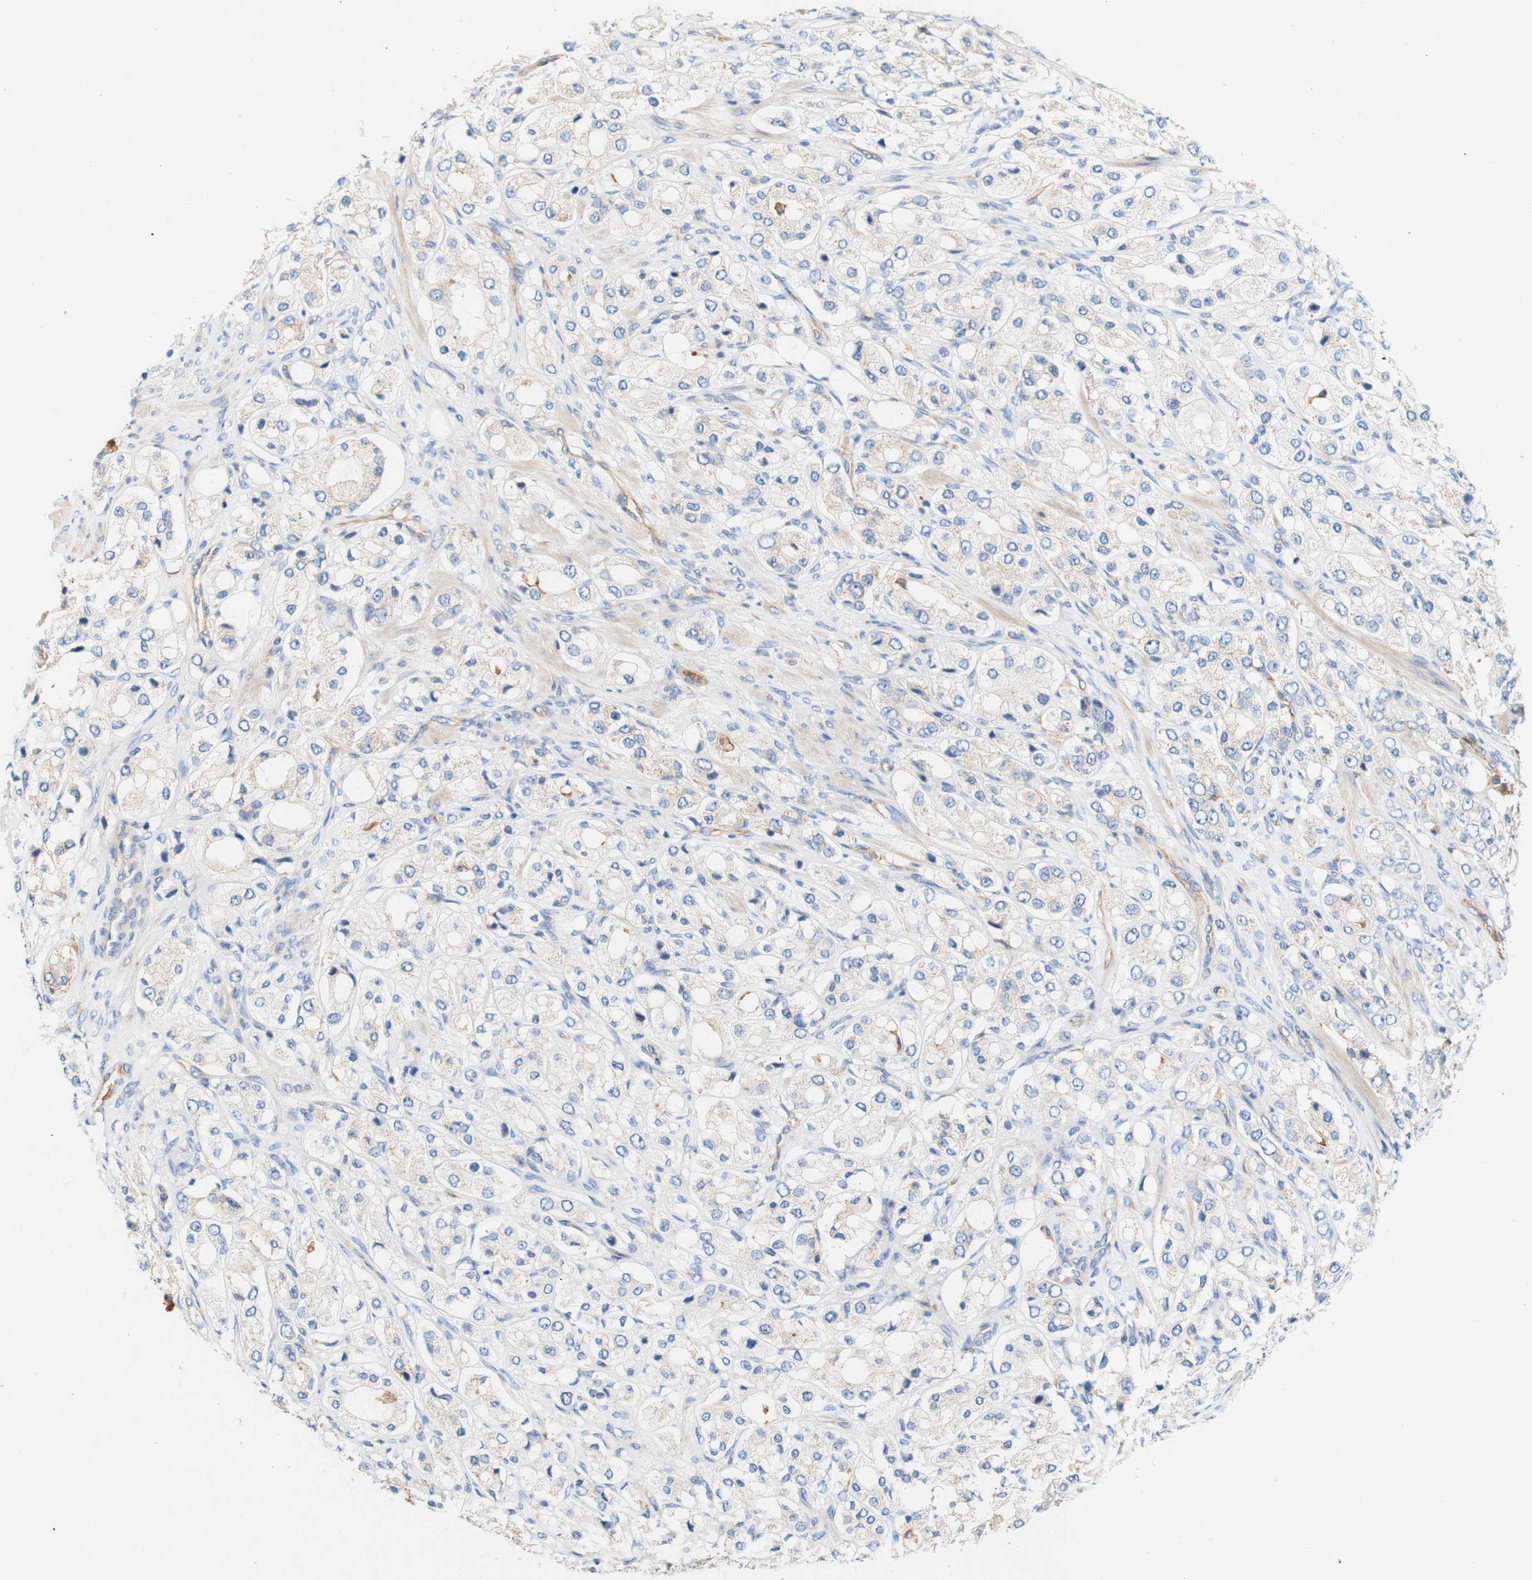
{"staining": {"intensity": "negative", "quantity": "none", "location": "none"}, "tissue": "prostate cancer", "cell_type": "Tumor cells", "image_type": "cancer", "snomed": [{"axis": "morphology", "description": "Adenocarcinoma, High grade"}, {"axis": "topography", "description": "Prostate"}], "caption": "Immunohistochemistry (IHC) histopathology image of human prostate cancer stained for a protein (brown), which demonstrates no positivity in tumor cells.", "gene": "PCDH7", "patient": {"sex": "male", "age": 65}}